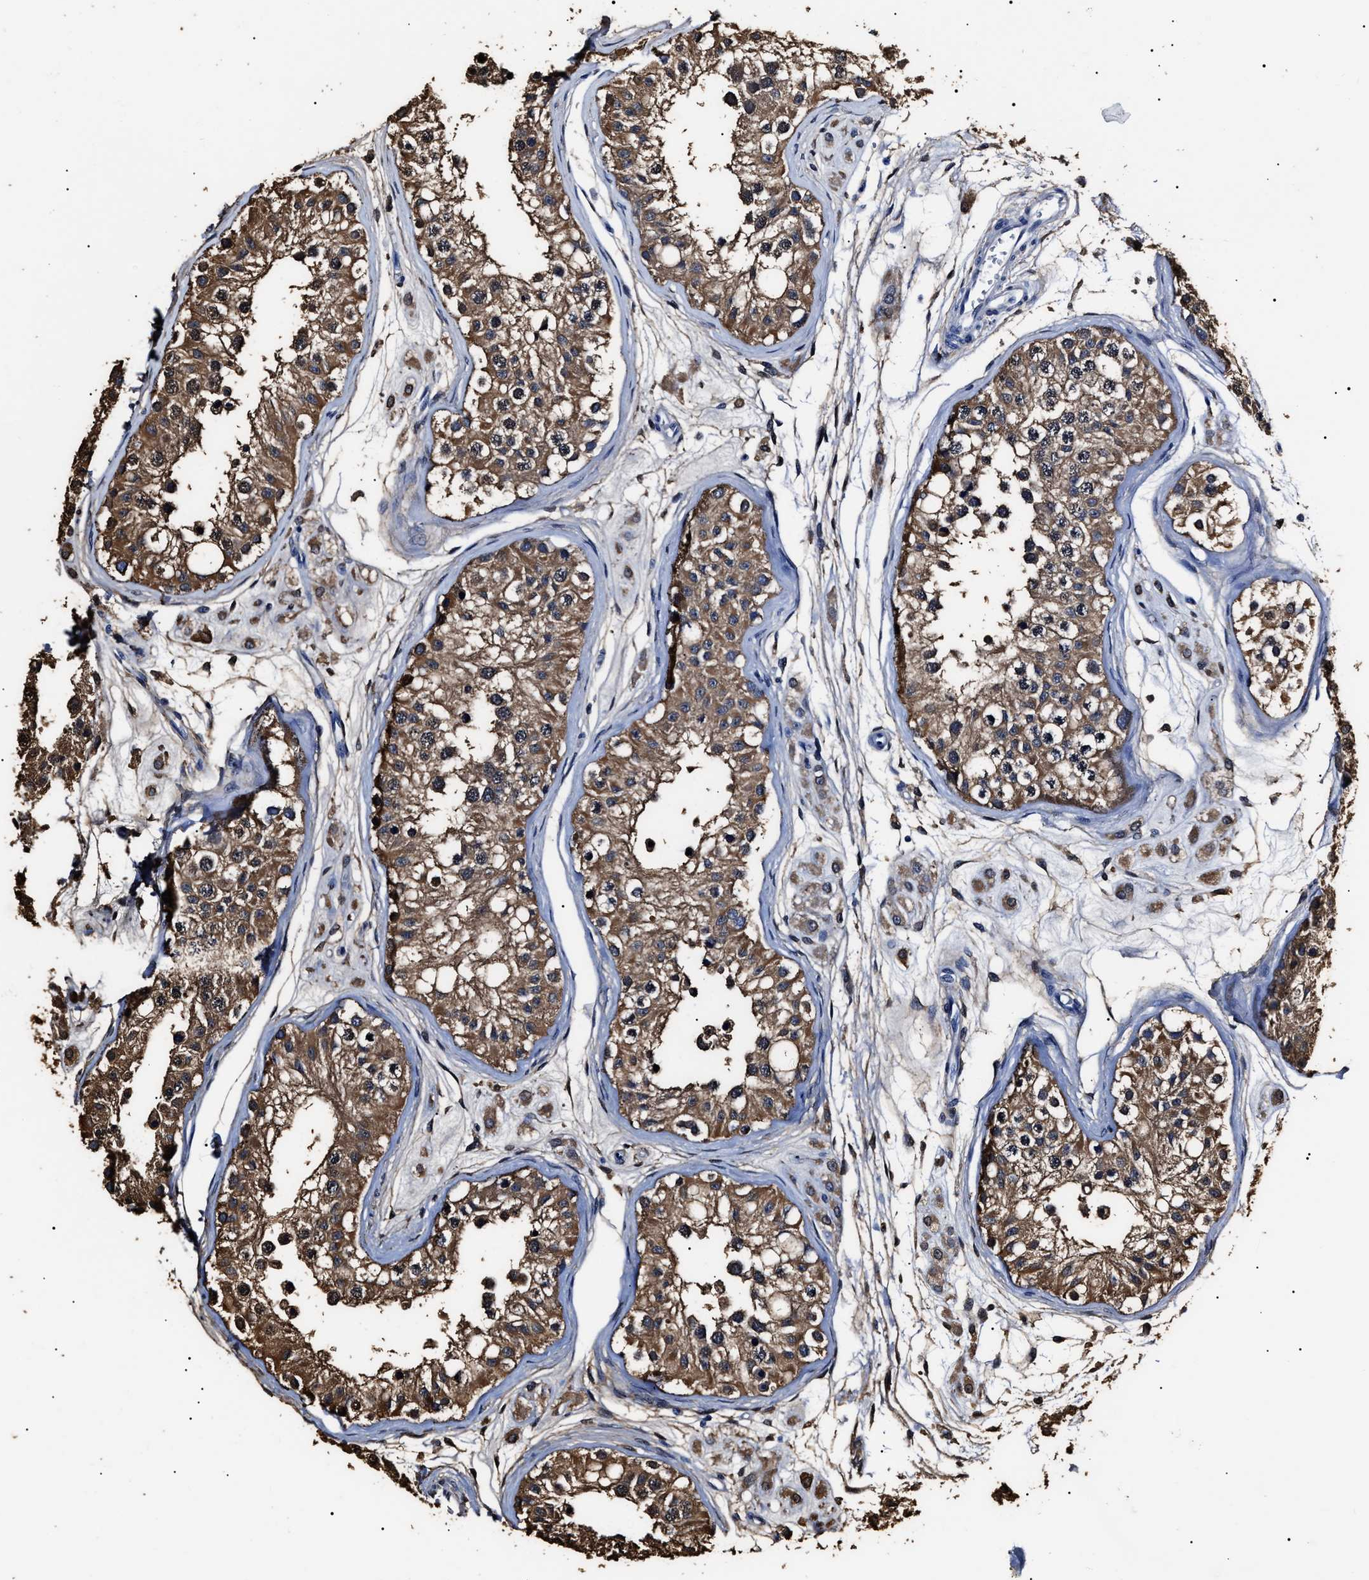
{"staining": {"intensity": "moderate", "quantity": ">75%", "location": "cytoplasmic/membranous"}, "tissue": "testis", "cell_type": "Cells in seminiferous ducts", "image_type": "normal", "snomed": [{"axis": "morphology", "description": "Normal tissue, NOS"}, {"axis": "morphology", "description": "Adenocarcinoma, metastatic, NOS"}, {"axis": "topography", "description": "Testis"}], "caption": "Immunohistochemistry (IHC) histopathology image of benign testis stained for a protein (brown), which shows medium levels of moderate cytoplasmic/membranous expression in about >75% of cells in seminiferous ducts.", "gene": "ALDH1A1", "patient": {"sex": "male", "age": 26}}